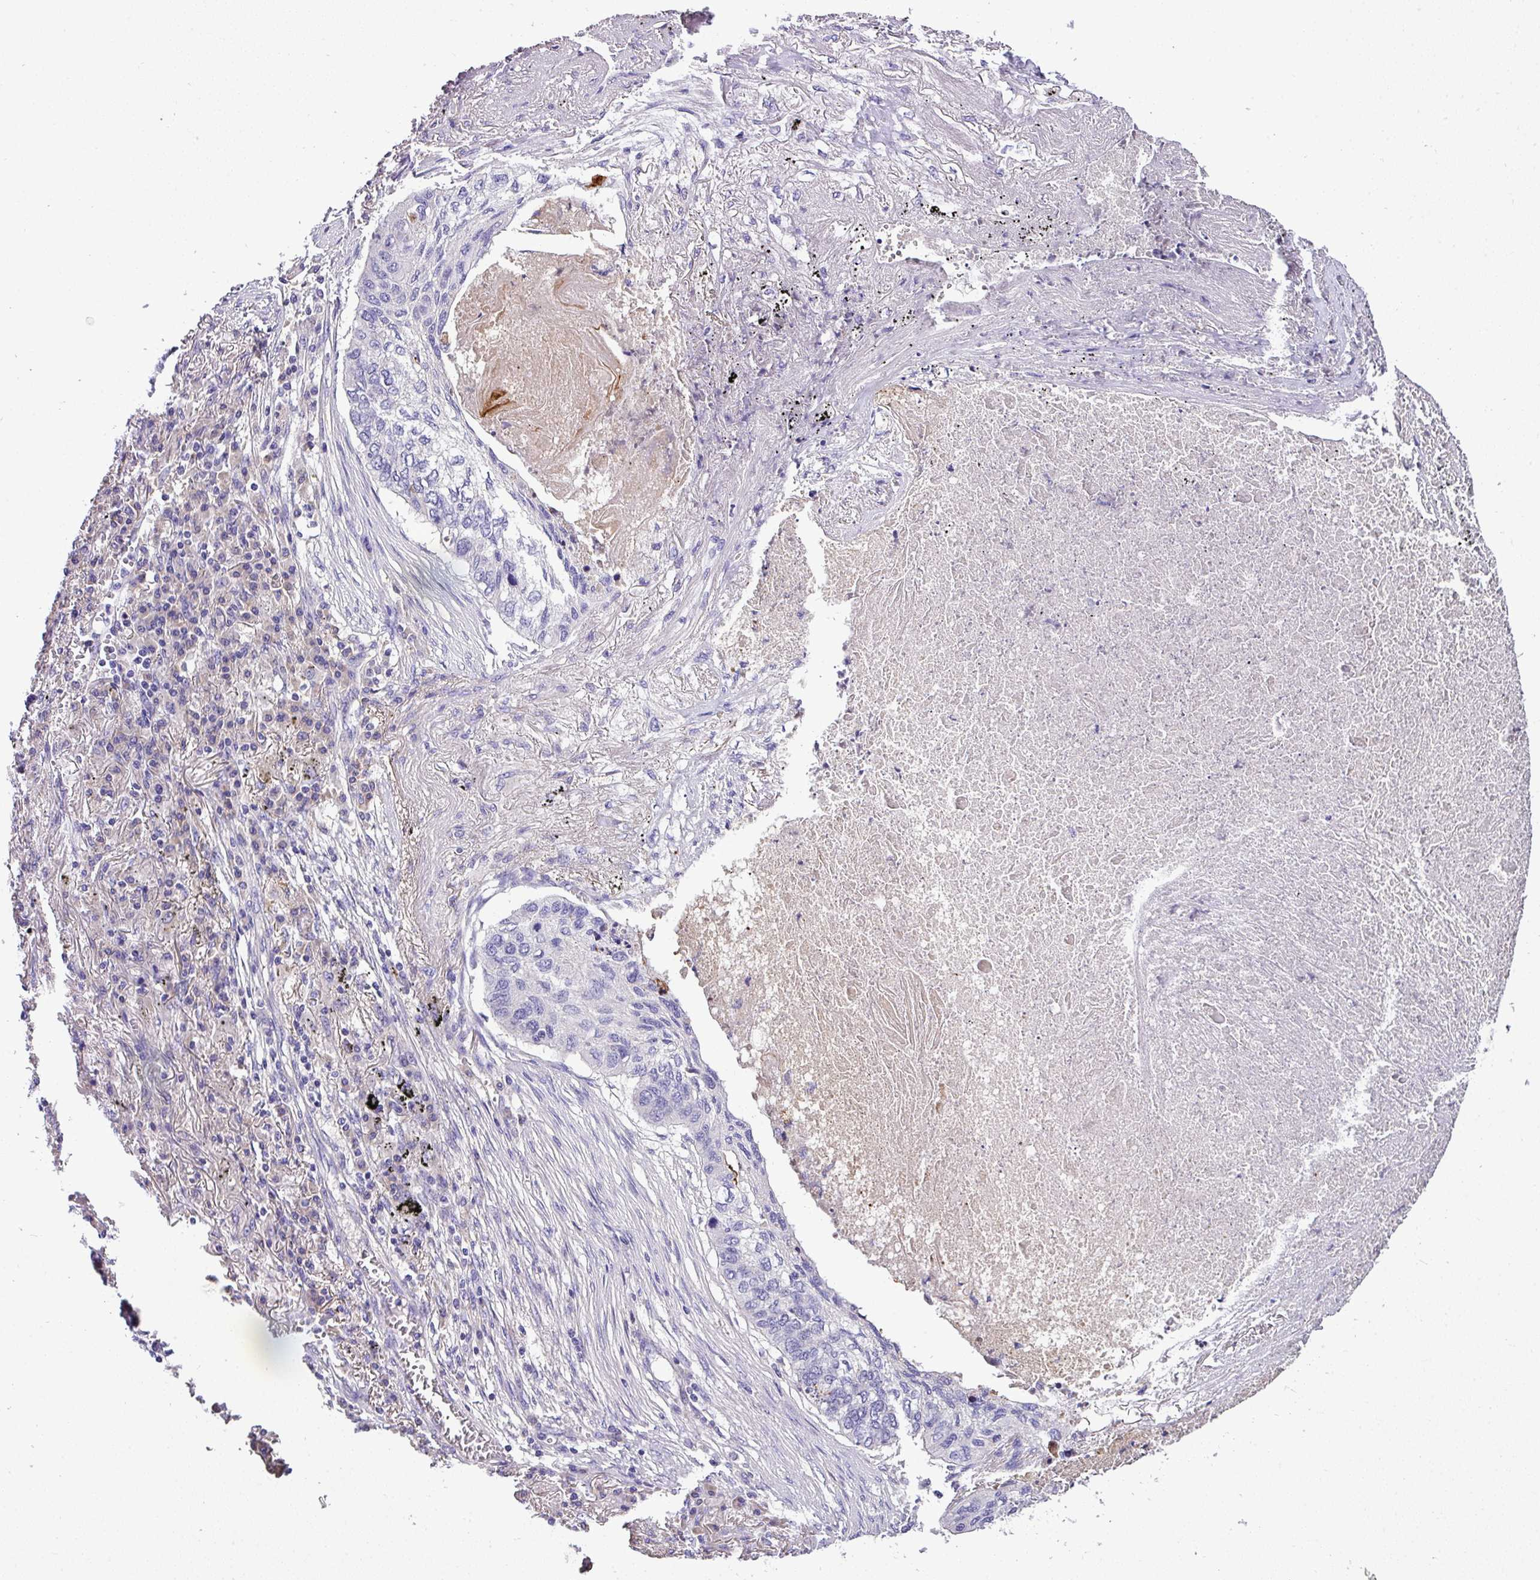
{"staining": {"intensity": "negative", "quantity": "none", "location": "none"}, "tissue": "lung cancer", "cell_type": "Tumor cells", "image_type": "cancer", "snomed": [{"axis": "morphology", "description": "Squamous cell carcinoma, NOS"}, {"axis": "topography", "description": "Lung"}], "caption": "Immunohistochemical staining of human lung cancer shows no significant expression in tumor cells.", "gene": "ANXA2R", "patient": {"sex": "female", "age": 63}}